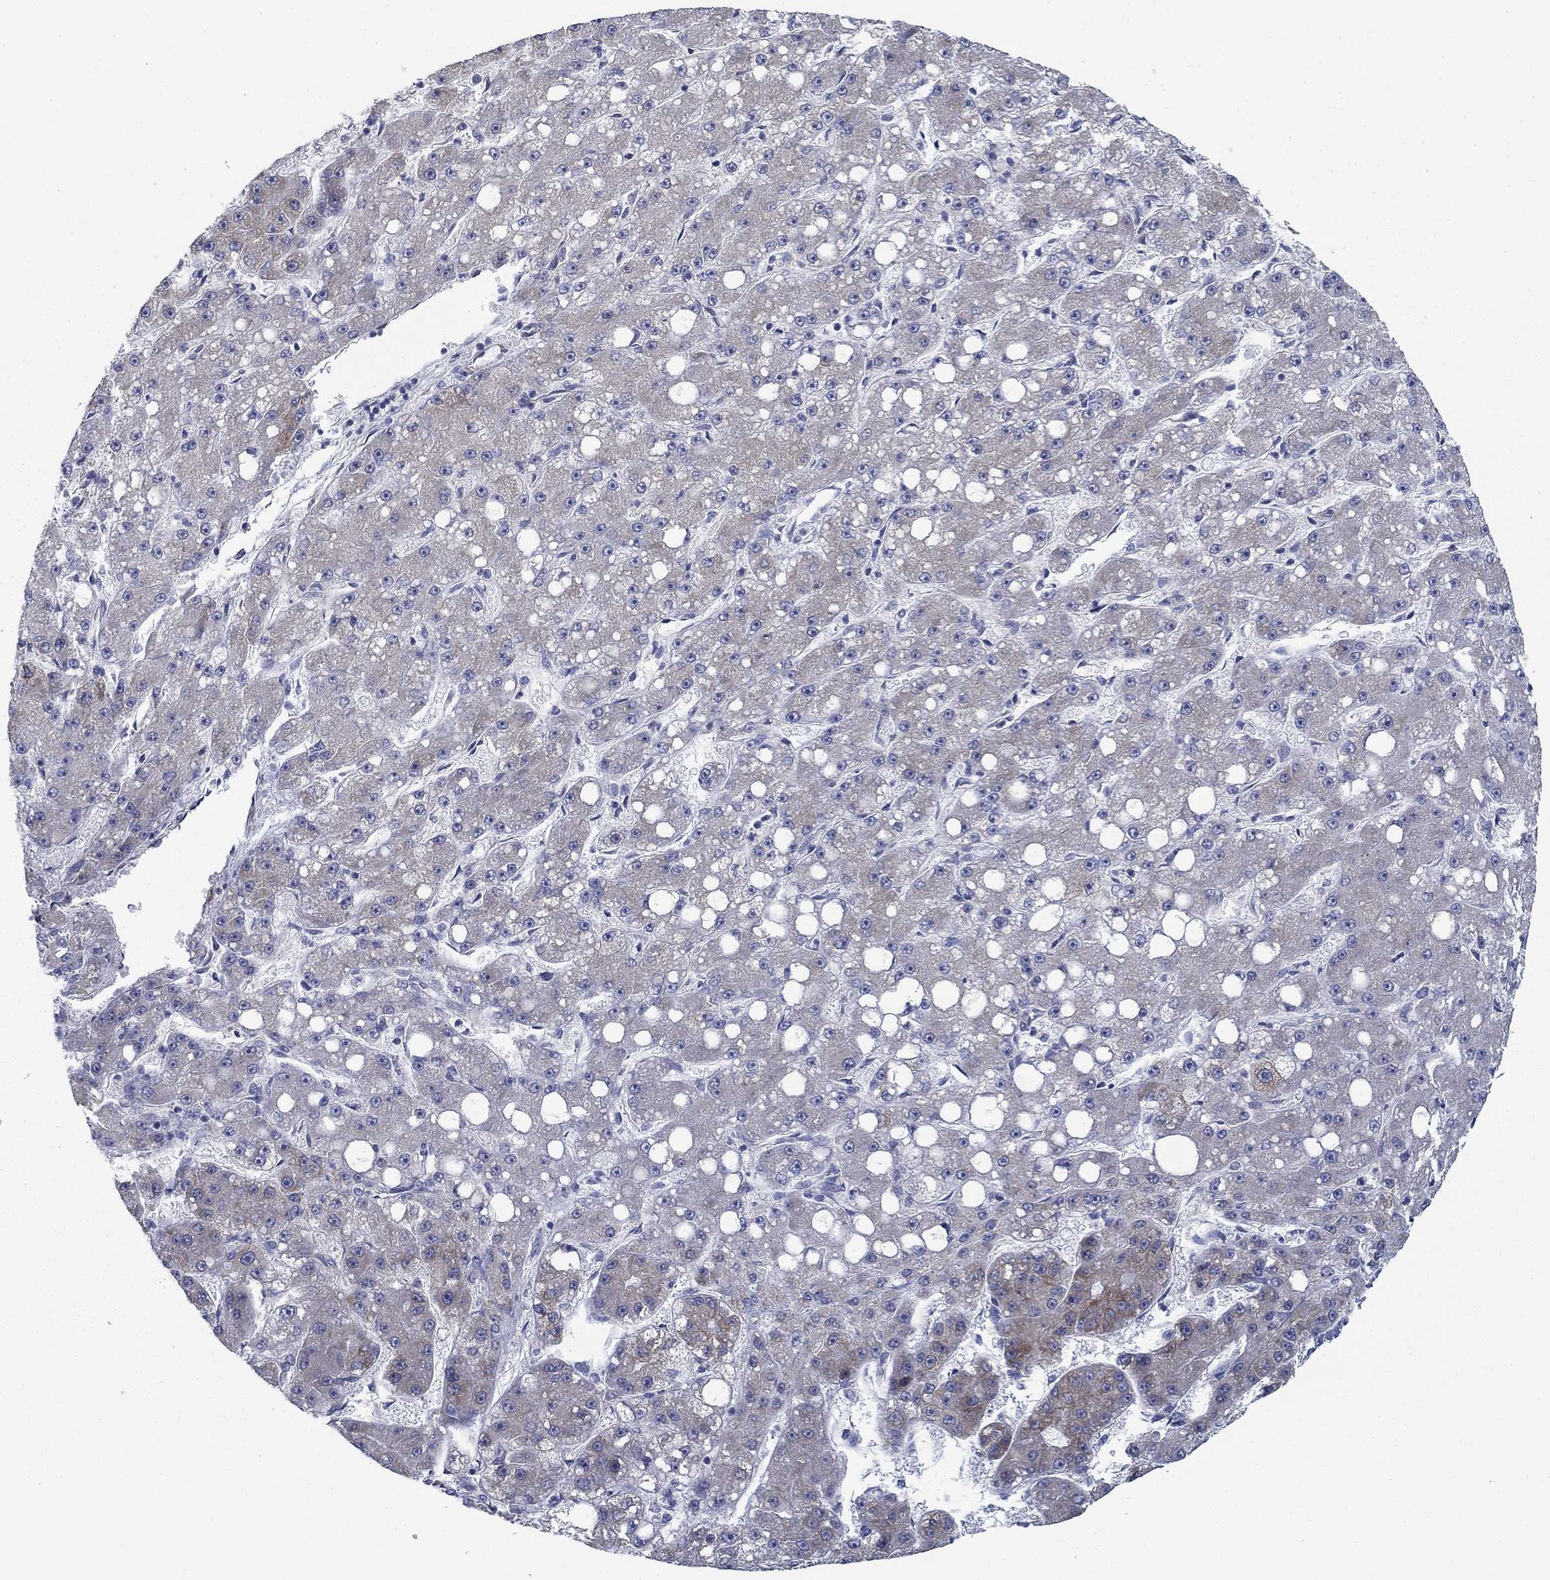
{"staining": {"intensity": "negative", "quantity": "none", "location": "none"}, "tissue": "liver cancer", "cell_type": "Tumor cells", "image_type": "cancer", "snomed": [{"axis": "morphology", "description": "Carcinoma, Hepatocellular, NOS"}, {"axis": "topography", "description": "Liver"}], "caption": "A histopathology image of human liver cancer (hepatocellular carcinoma) is negative for staining in tumor cells.", "gene": "FXR1", "patient": {"sex": "male", "age": 67}}